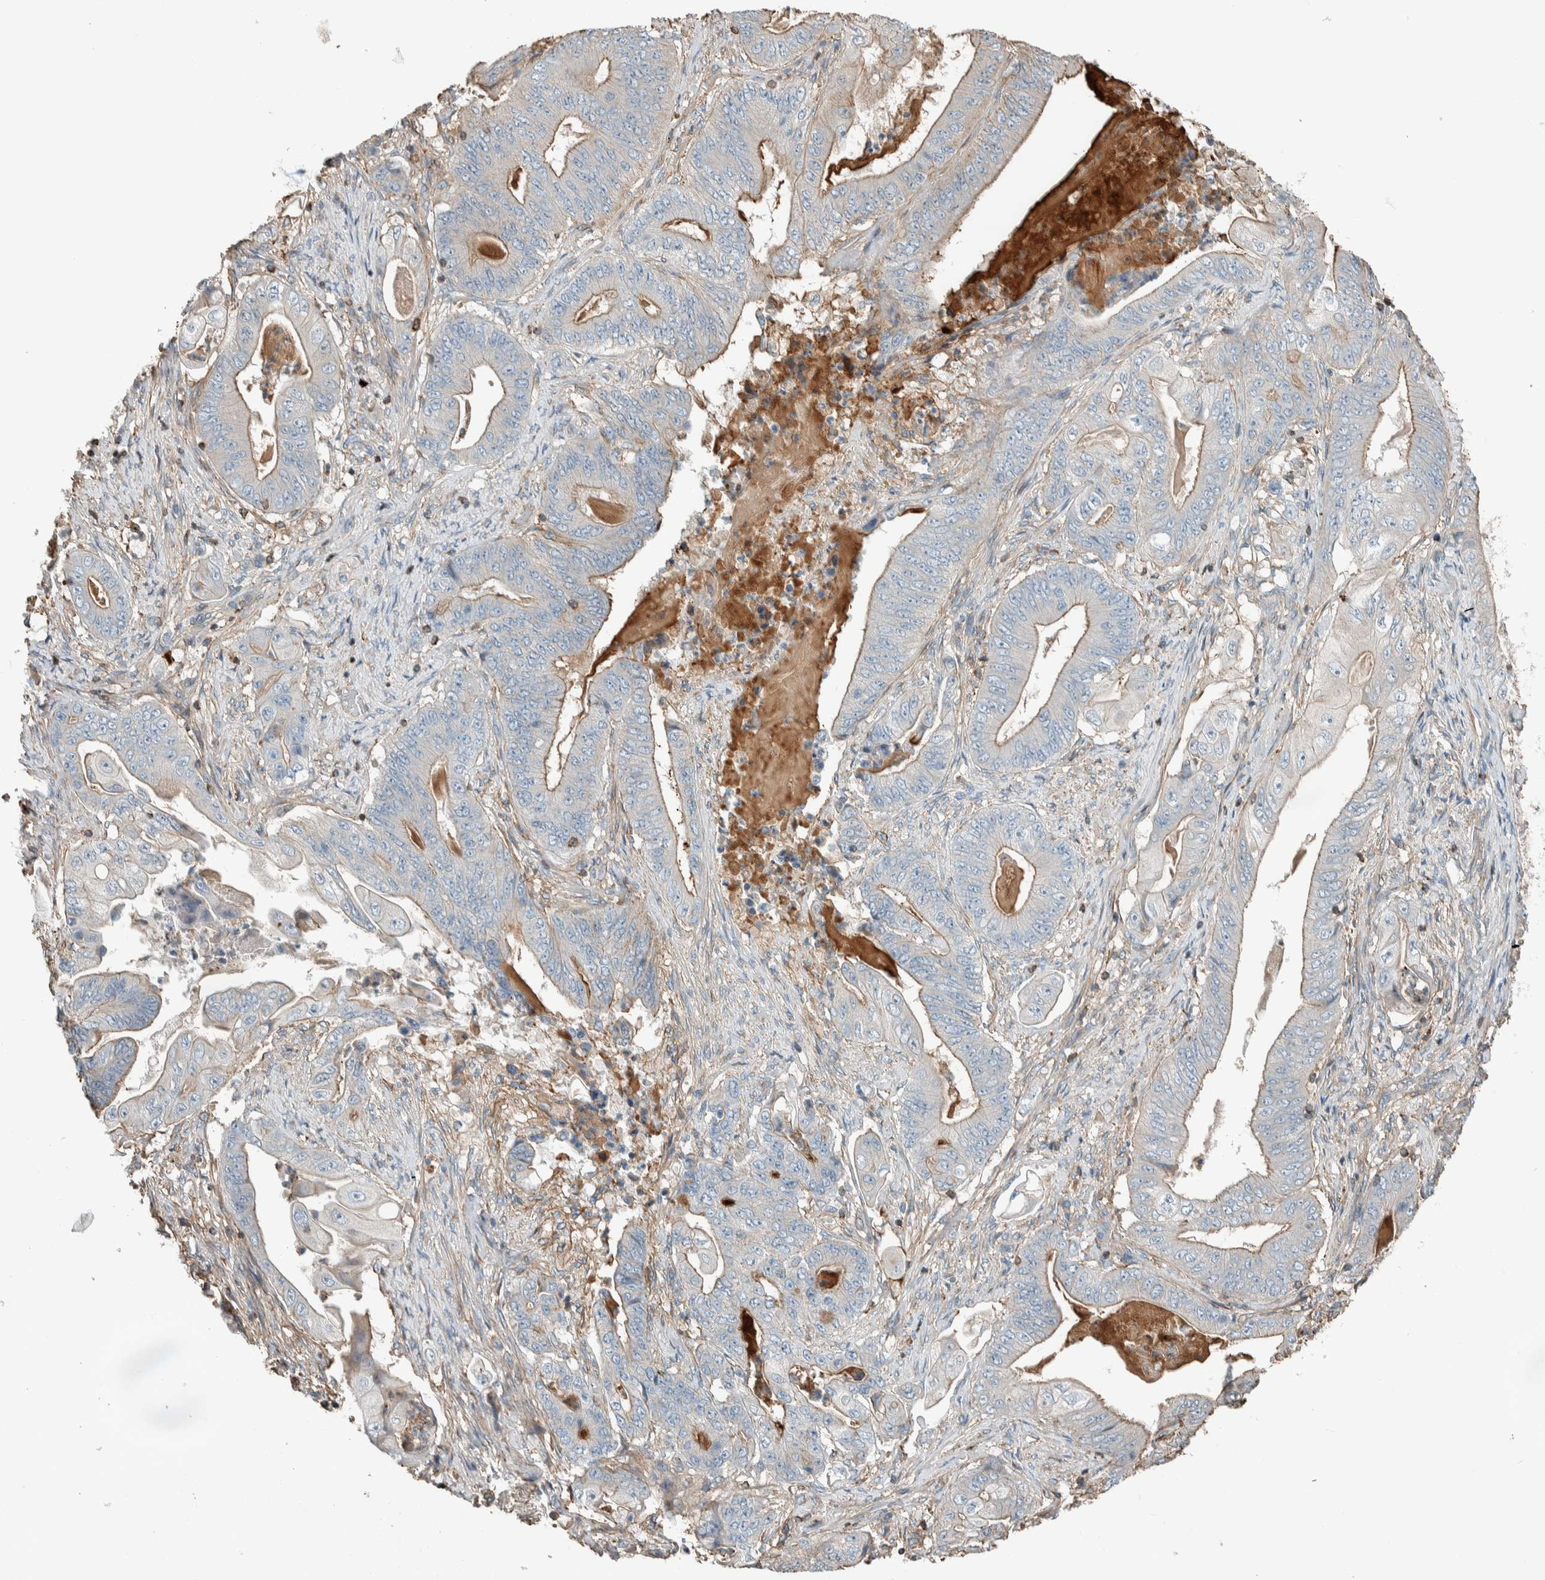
{"staining": {"intensity": "moderate", "quantity": "25%-75%", "location": "cytoplasmic/membranous"}, "tissue": "stomach cancer", "cell_type": "Tumor cells", "image_type": "cancer", "snomed": [{"axis": "morphology", "description": "Adenocarcinoma, NOS"}, {"axis": "topography", "description": "Stomach"}], "caption": "Moderate cytoplasmic/membranous staining for a protein is appreciated in approximately 25%-75% of tumor cells of stomach cancer (adenocarcinoma) using immunohistochemistry.", "gene": "CTBP2", "patient": {"sex": "female", "age": 73}}